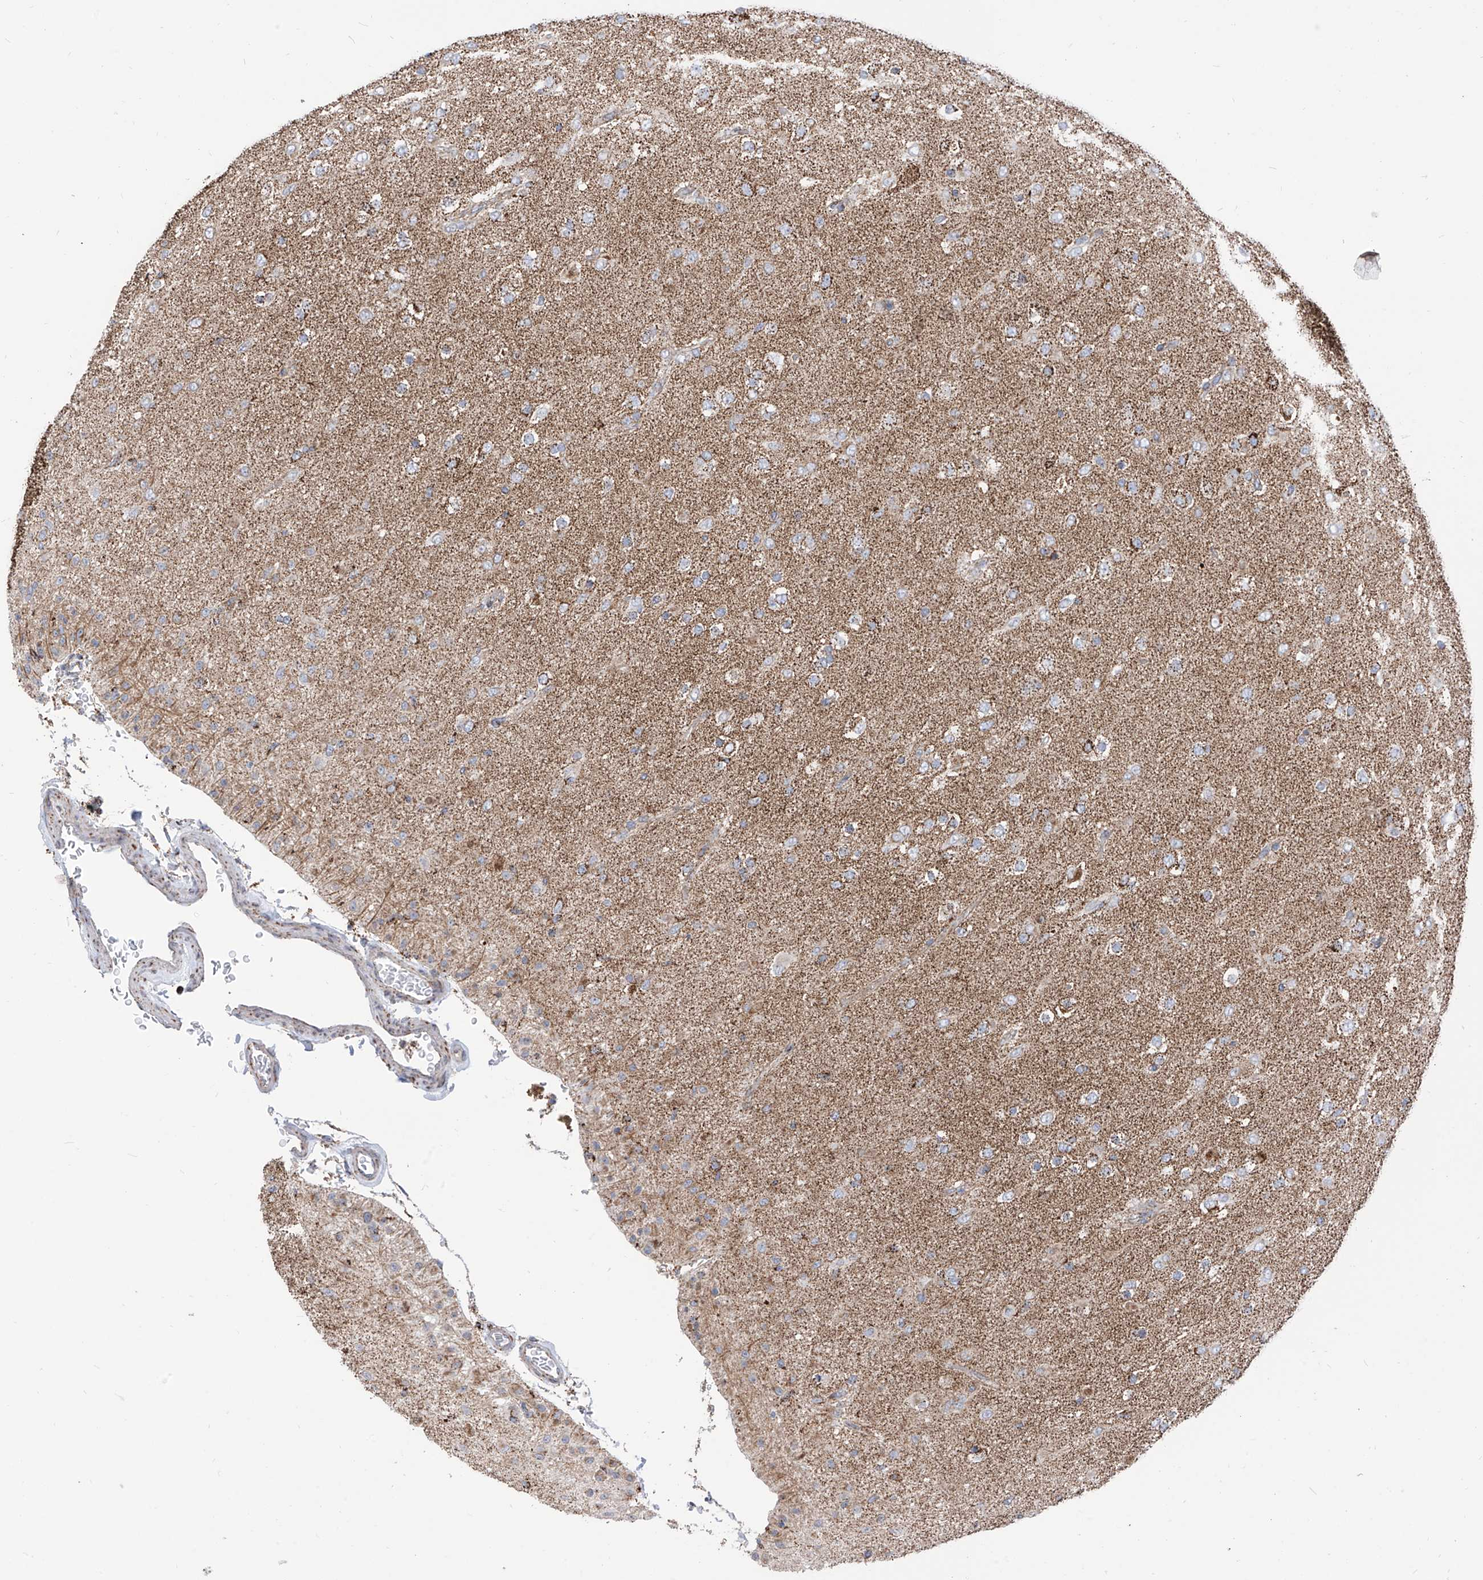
{"staining": {"intensity": "strong", "quantity": "<25%", "location": "cytoplasmic/membranous"}, "tissue": "glioma", "cell_type": "Tumor cells", "image_type": "cancer", "snomed": [{"axis": "morphology", "description": "Glioma, malignant, Low grade"}, {"axis": "topography", "description": "Brain"}], "caption": "The image exhibits a brown stain indicating the presence of a protein in the cytoplasmic/membranous of tumor cells in low-grade glioma (malignant). Ihc stains the protein in brown and the nuclei are stained blue.", "gene": "COX5B", "patient": {"sex": "male", "age": 65}}